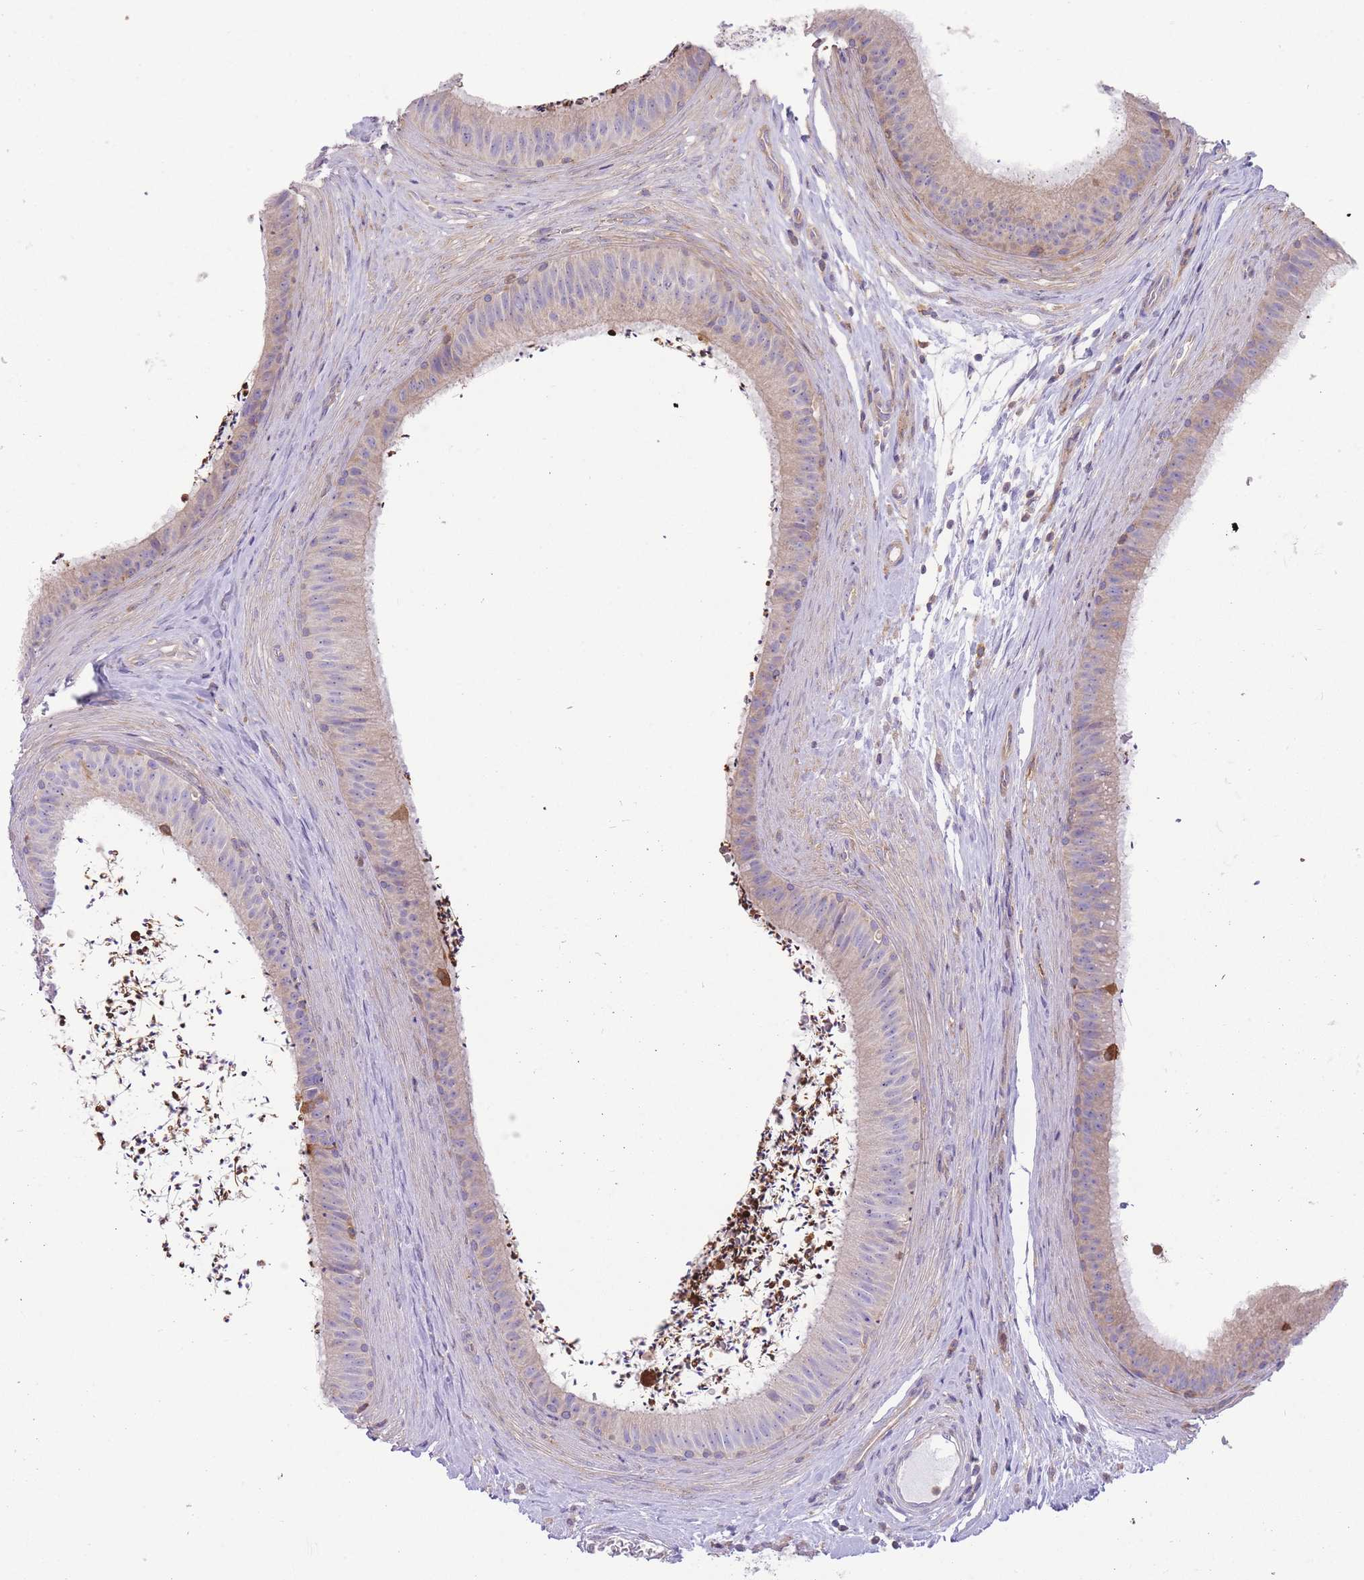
{"staining": {"intensity": "weak", "quantity": "<25%", "location": "cytoplasmic/membranous"}, "tissue": "epididymis", "cell_type": "Glandular cells", "image_type": "normal", "snomed": [{"axis": "morphology", "description": "Normal tissue, NOS"}, {"axis": "topography", "description": "Testis"}, {"axis": "topography", "description": "Epididymis"}], "caption": "High magnification brightfield microscopy of benign epididymis stained with DAB (brown) and counterstained with hematoxylin (blue): glandular cells show no significant expression. The staining was performed using DAB (3,3'-diaminobenzidine) to visualize the protein expression in brown, while the nuclei were stained in blue with hematoxylin (Magnification: 20x).", "gene": "PRKAR1A", "patient": {"sex": "male", "age": 41}}